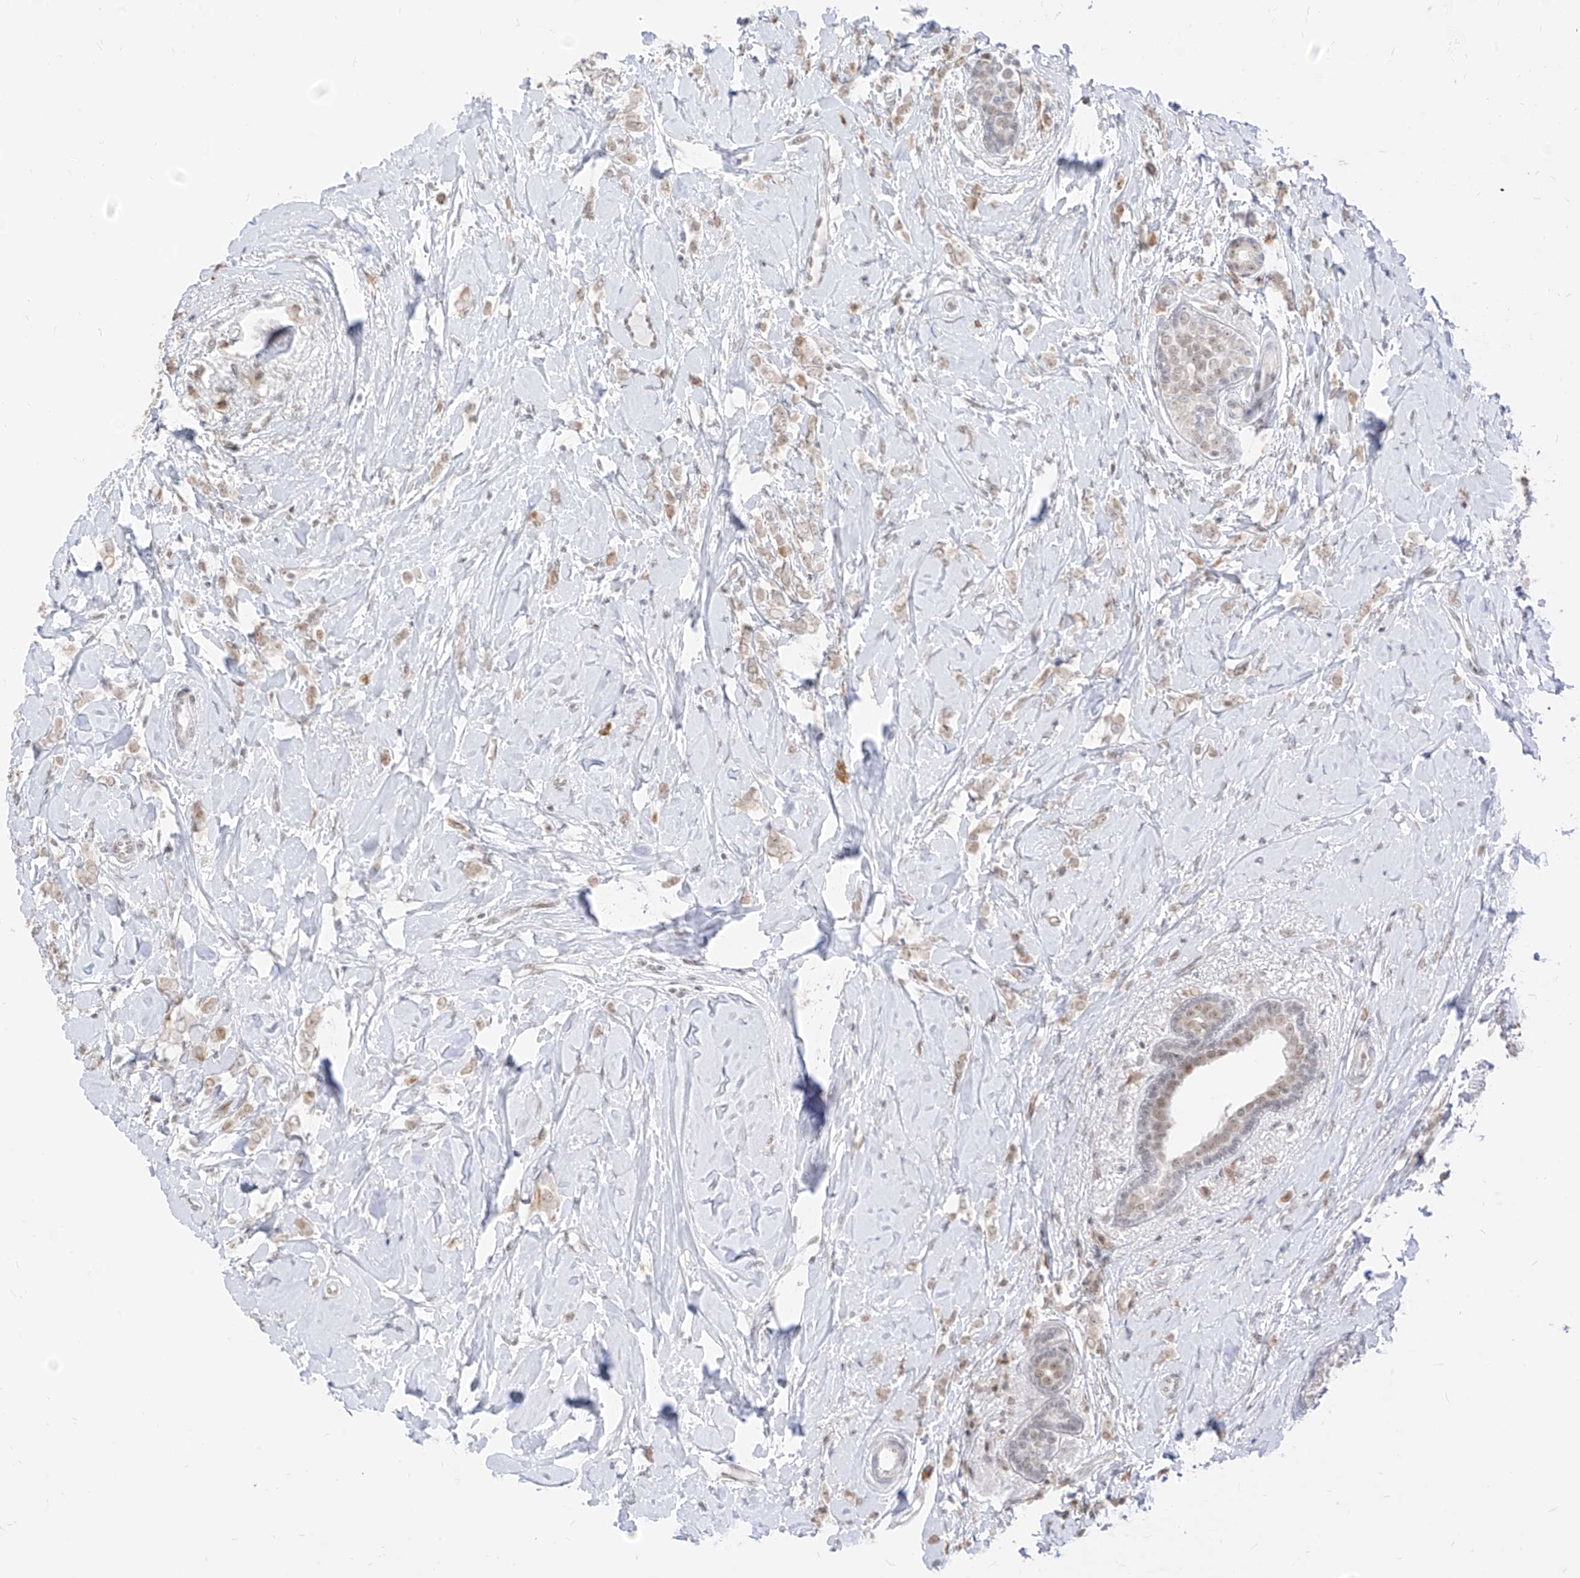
{"staining": {"intensity": "weak", "quantity": "<25%", "location": "cytoplasmic/membranous"}, "tissue": "breast cancer", "cell_type": "Tumor cells", "image_type": "cancer", "snomed": [{"axis": "morphology", "description": "Normal tissue, NOS"}, {"axis": "morphology", "description": "Lobular carcinoma"}, {"axis": "topography", "description": "Breast"}], "caption": "Immunohistochemistry photomicrograph of breast cancer stained for a protein (brown), which shows no positivity in tumor cells.", "gene": "SUPT5H", "patient": {"sex": "female", "age": 47}}